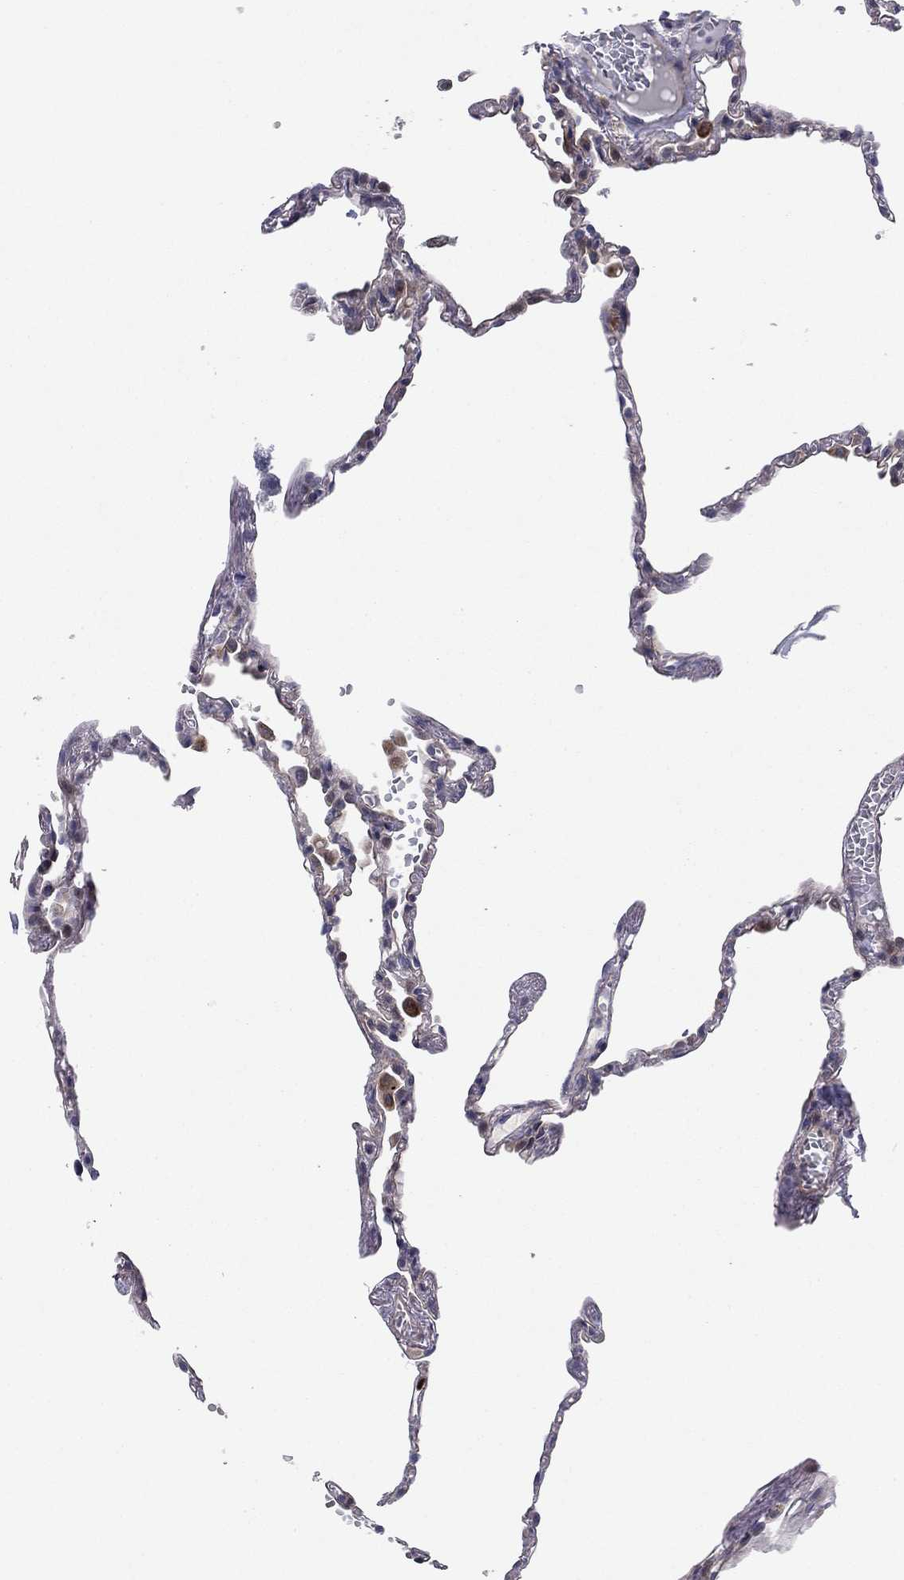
{"staining": {"intensity": "moderate", "quantity": "<25%", "location": "nuclear"}, "tissue": "lung", "cell_type": "Alveolar cells", "image_type": "normal", "snomed": [{"axis": "morphology", "description": "Normal tissue, NOS"}, {"axis": "topography", "description": "Lung"}], "caption": "Moderate nuclear protein staining is appreciated in approximately <25% of alveolar cells in lung.", "gene": "BCL11A", "patient": {"sex": "male", "age": 78}}